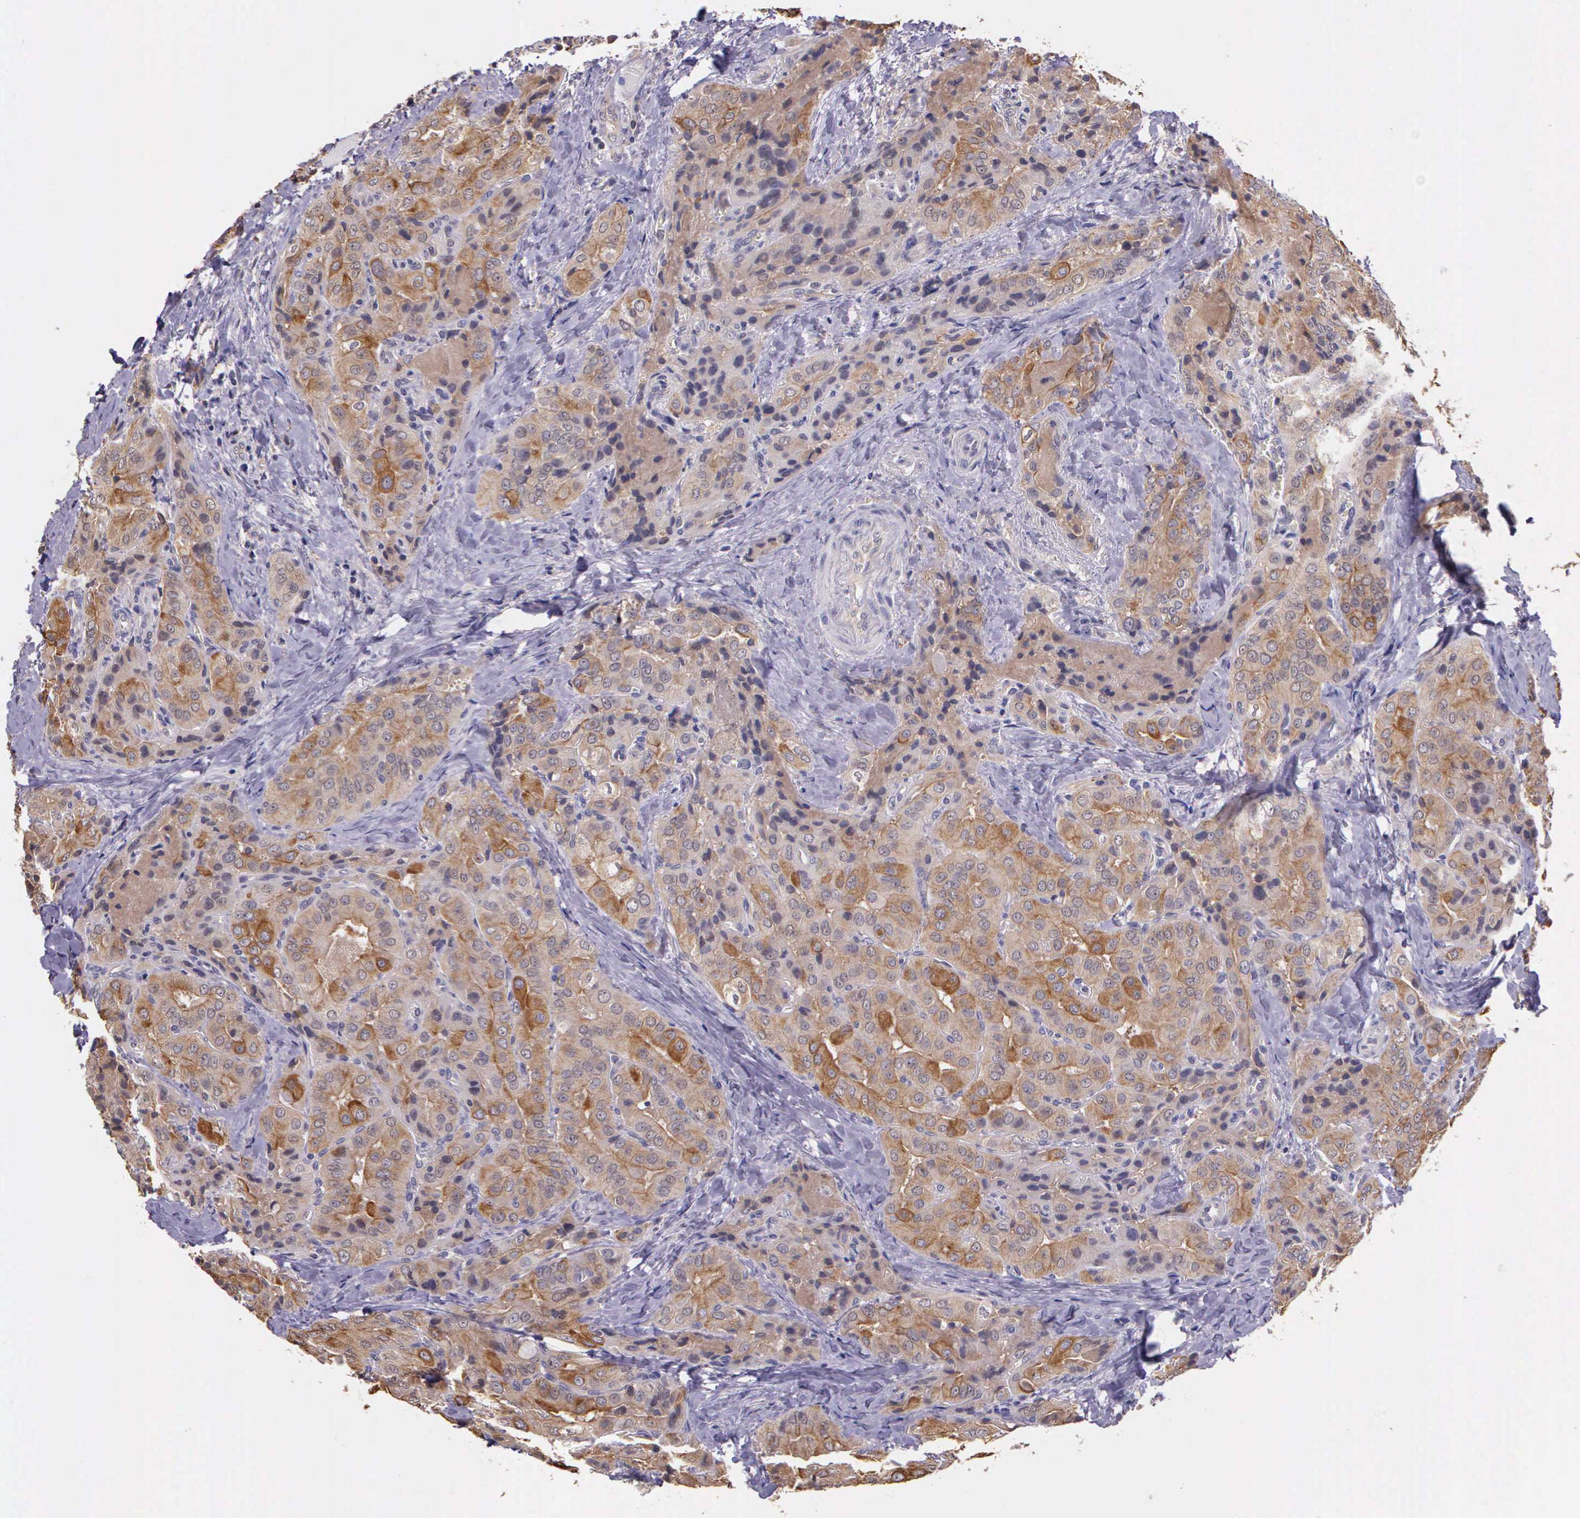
{"staining": {"intensity": "weak", "quantity": ">75%", "location": "cytoplasmic/membranous"}, "tissue": "thyroid cancer", "cell_type": "Tumor cells", "image_type": "cancer", "snomed": [{"axis": "morphology", "description": "Papillary adenocarcinoma, NOS"}, {"axis": "topography", "description": "Thyroid gland"}], "caption": "Immunohistochemistry (IHC) photomicrograph of neoplastic tissue: thyroid papillary adenocarcinoma stained using IHC shows low levels of weak protein expression localized specifically in the cytoplasmic/membranous of tumor cells, appearing as a cytoplasmic/membranous brown color.", "gene": "IGBP1", "patient": {"sex": "female", "age": 71}}